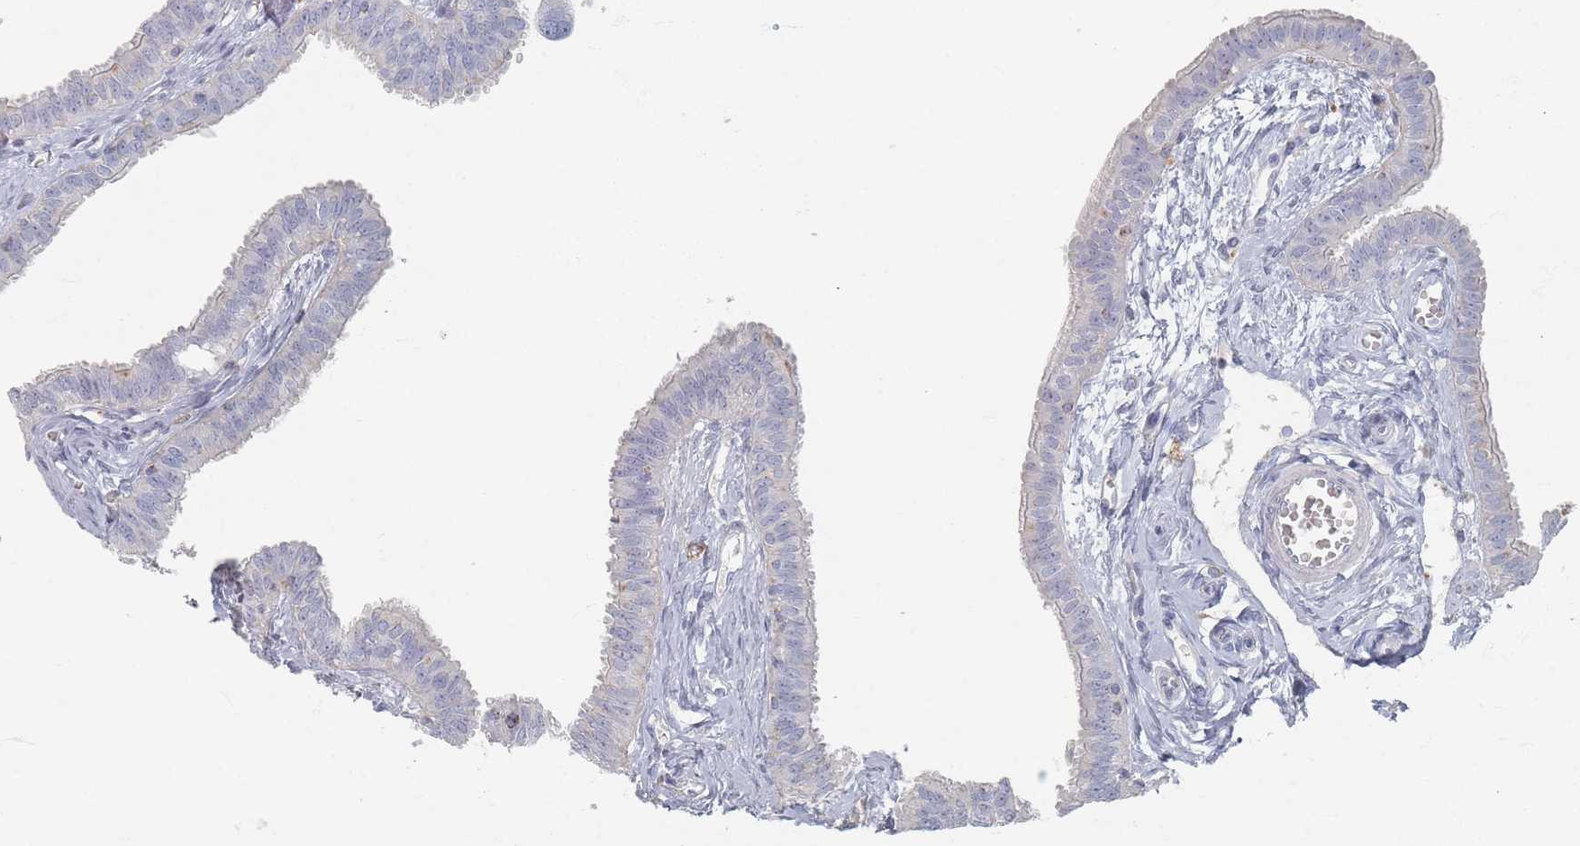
{"staining": {"intensity": "negative", "quantity": "none", "location": "none"}, "tissue": "fallopian tube", "cell_type": "Glandular cells", "image_type": "normal", "snomed": [{"axis": "morphology", "description": "Normal tissue, NOS"}, {"axis": "morphology", "description": "Carcinoma, NOS"}, {"axis": "topography", "description": "Fallopian tube"}, {"axis": "topography", "description": "Ovary"}], "caption": "An immunohistochemistry image of unremarkable fallopian tube is shown. There is no staining in glandular cells of fallopian tube. Brightfield microscopy of immunohistochemistry stained with DAB (brown) and hematoxylin (blue), captured at high magnification.", "gene": "ENSG00000251357", "patient": {"sex": "female", "age": 59}}